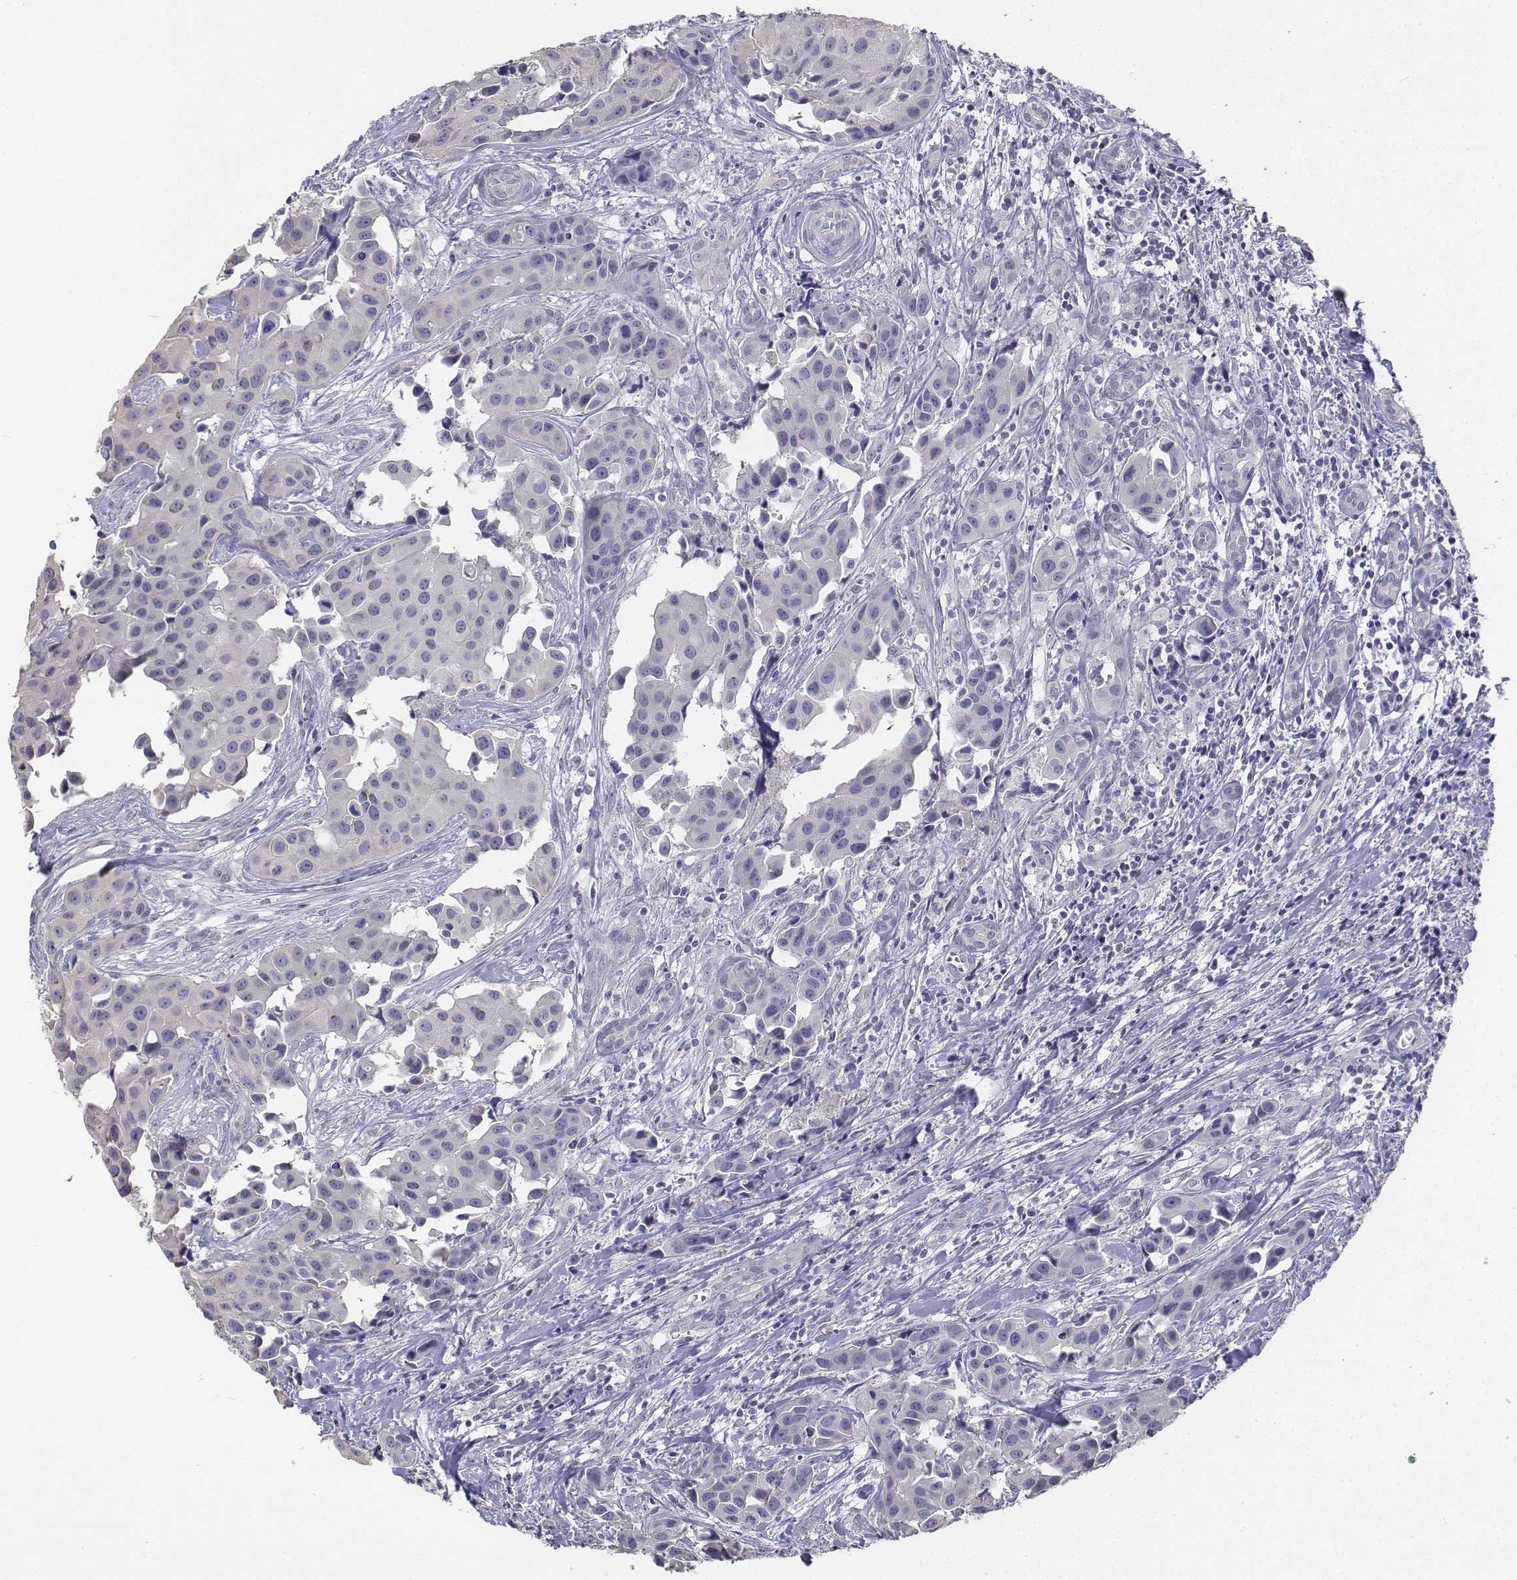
{"staining": {"intensity": "negative", "quantity": "none", "location": "none"}, "tissue": "head and neck cancer", "cell_type": "Tumor cells", "image_type": "cancer", "snomed": [{"axis": "morphology", "description": "Adenocarcinoma, NOS"}, {"axis": "topography", "description": "Head-Neck"}], "caption": "Protein analysis of adenocarcinoma (head and neck) shows no significant staining in tumor cells. Nuclei are stained in blue.", "gene": "LGSN", "patient": {"sex": "male", "age": 76}}